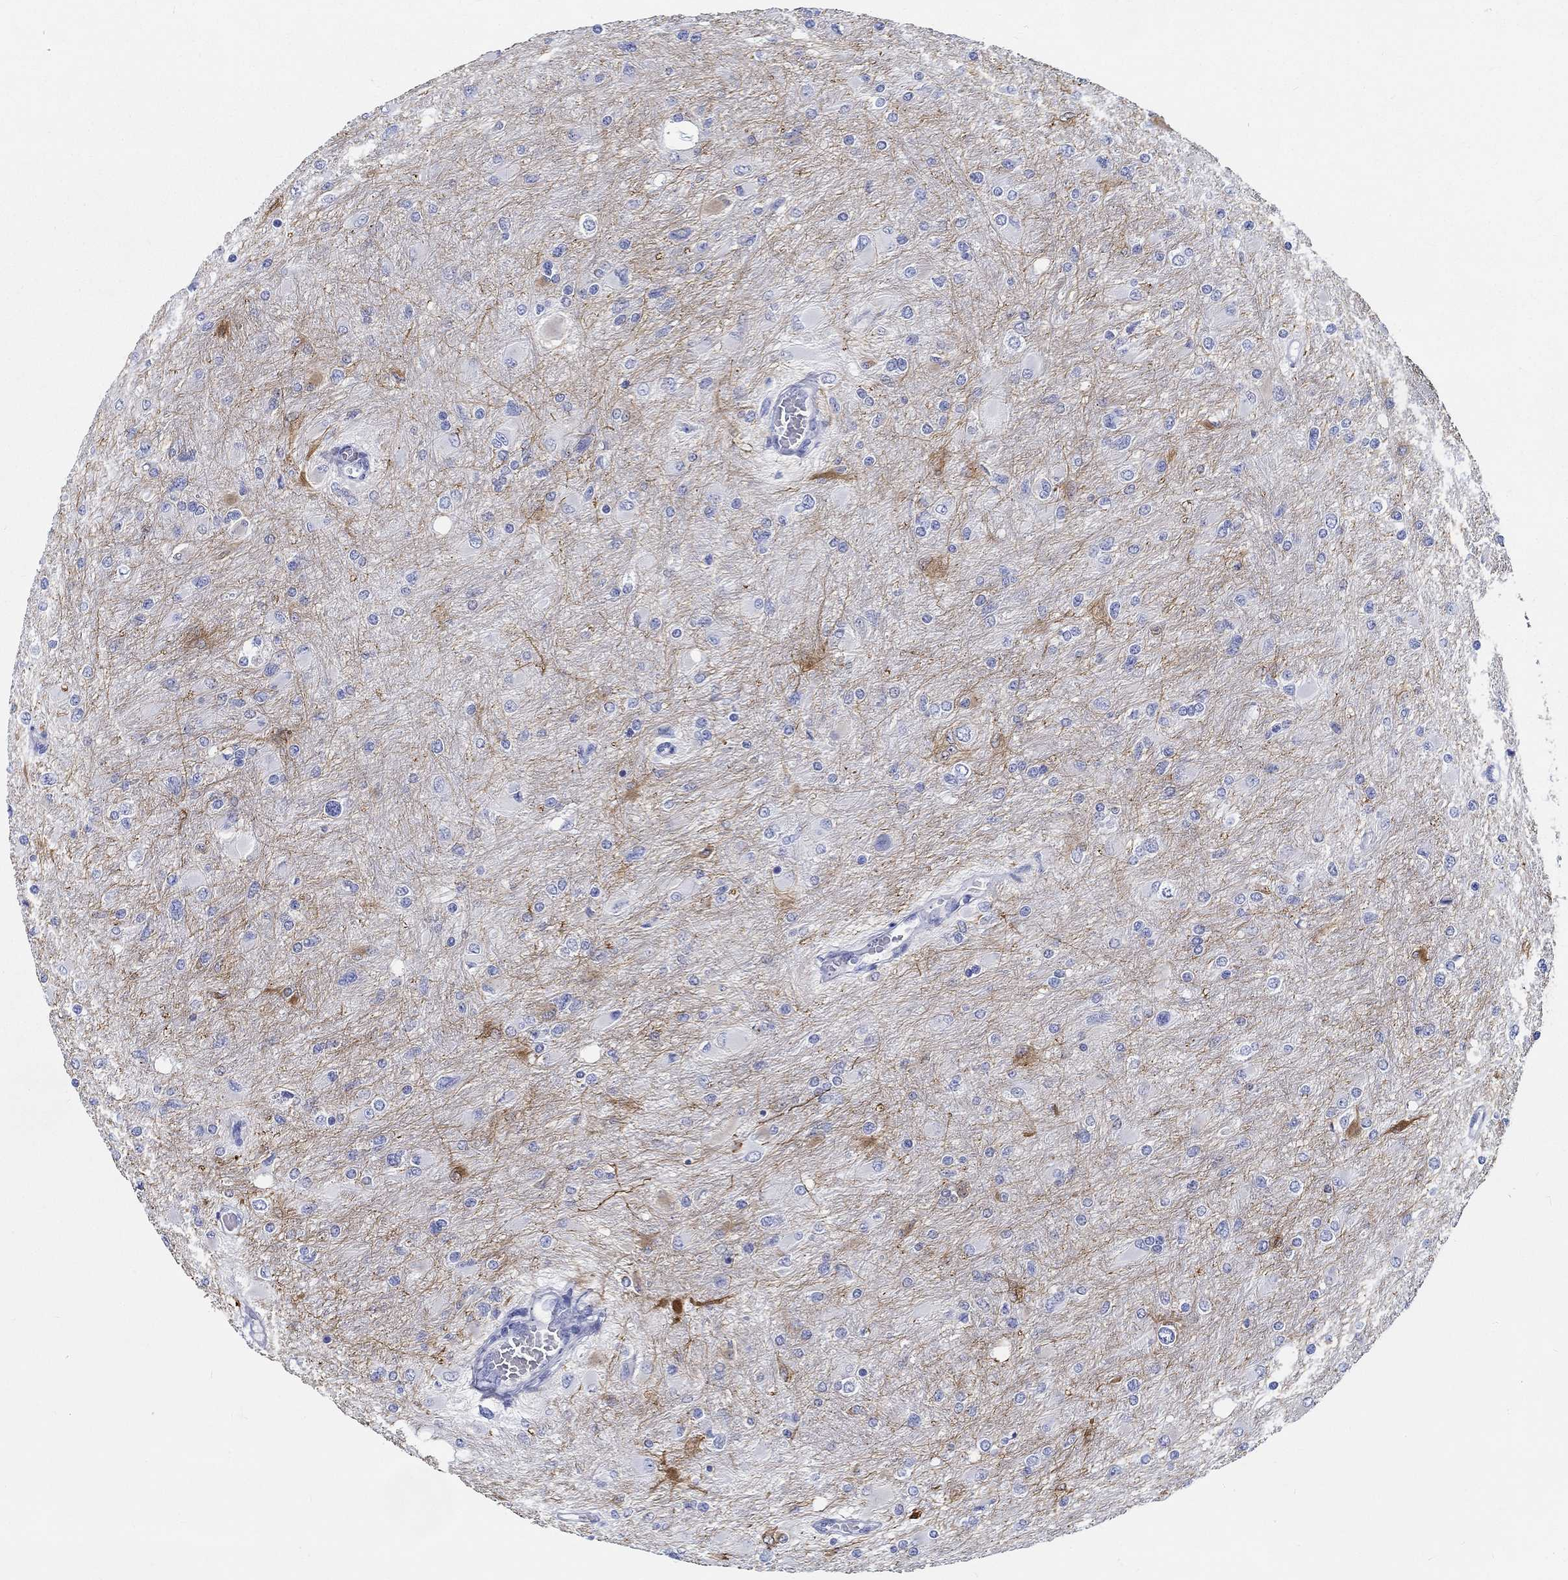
{"staining": {"intensity": "moderate", "quantity": "<25%", "location": "cytoplasmic/membranous"}, "tissue": "glioma", "cell_type": "Tumor cells", "image_type": "cancer", "snomed": [{"axis": "morphology", "description": "Glioma, malignant, High grade"}, {"axis": "topography", "description": "Cerebral cortex"}], "caption": "Immunohistochemical staining of human malignant glioma (high-grade) exhibits low levels of moderate cytoplasmic/membranous protein expression in about <25% of tumor cells.", "gene": "FBXO2", "patient": {"sex": "female", "age": 36}}